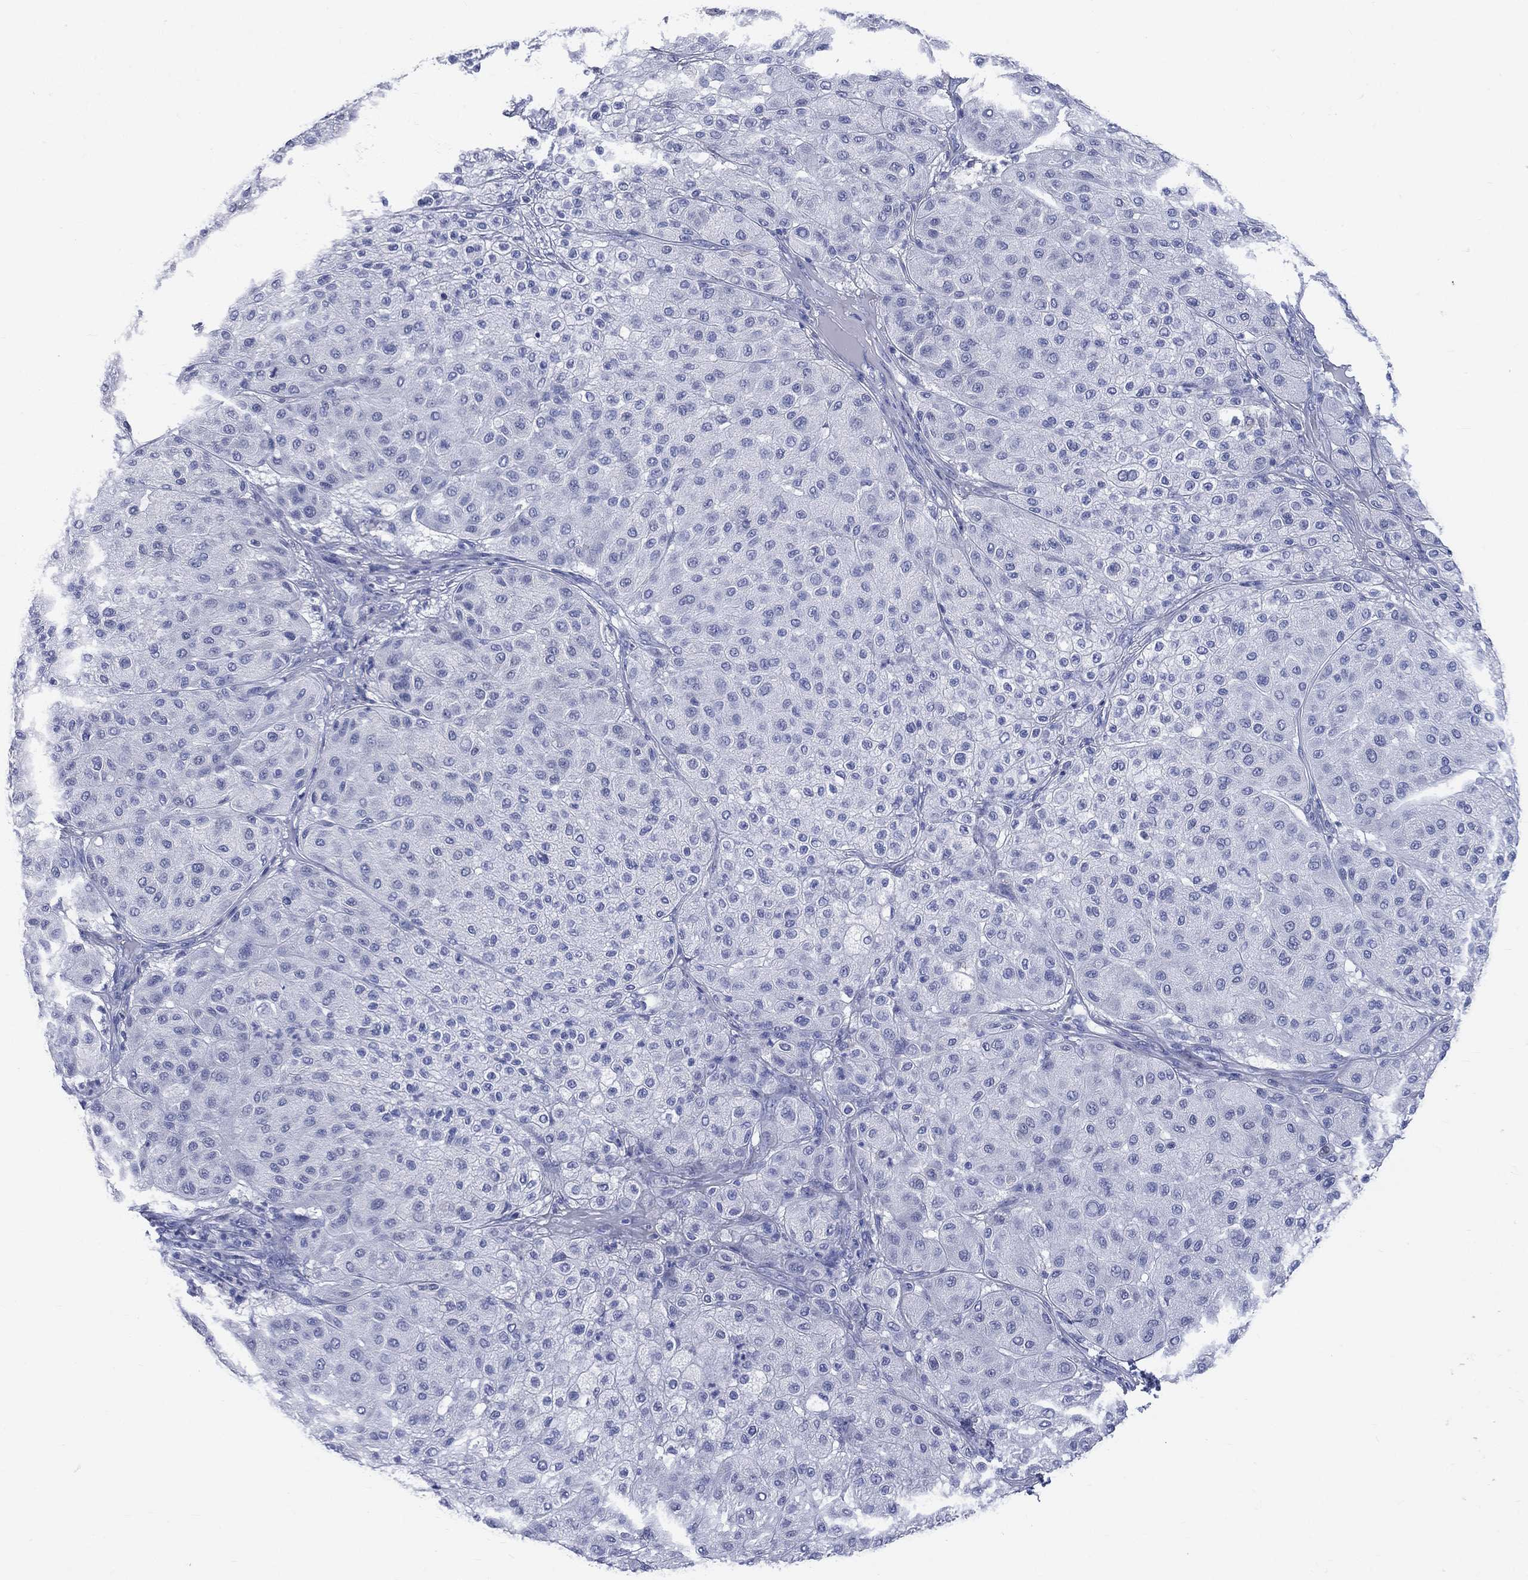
{"staining": {"intensity": "negative", "quantity": "none", "location": "none"}, "tissue": "melanoma", "cell_type": "Tumor cells", "image_type": "cancer", "snomed": [{"axis": "morphology", "description": "Malignant melanoma, Metastatic site"}, {"axis": "topography", "description": "Smooth muscle"}], "caption": "IHC photomicrograph of neoplastic tissue: human melanoma stained with DAB displays no significant protein expression in tumor cells.", "gene": "SYP", "patient": {"sex": "male", "age": 41}}